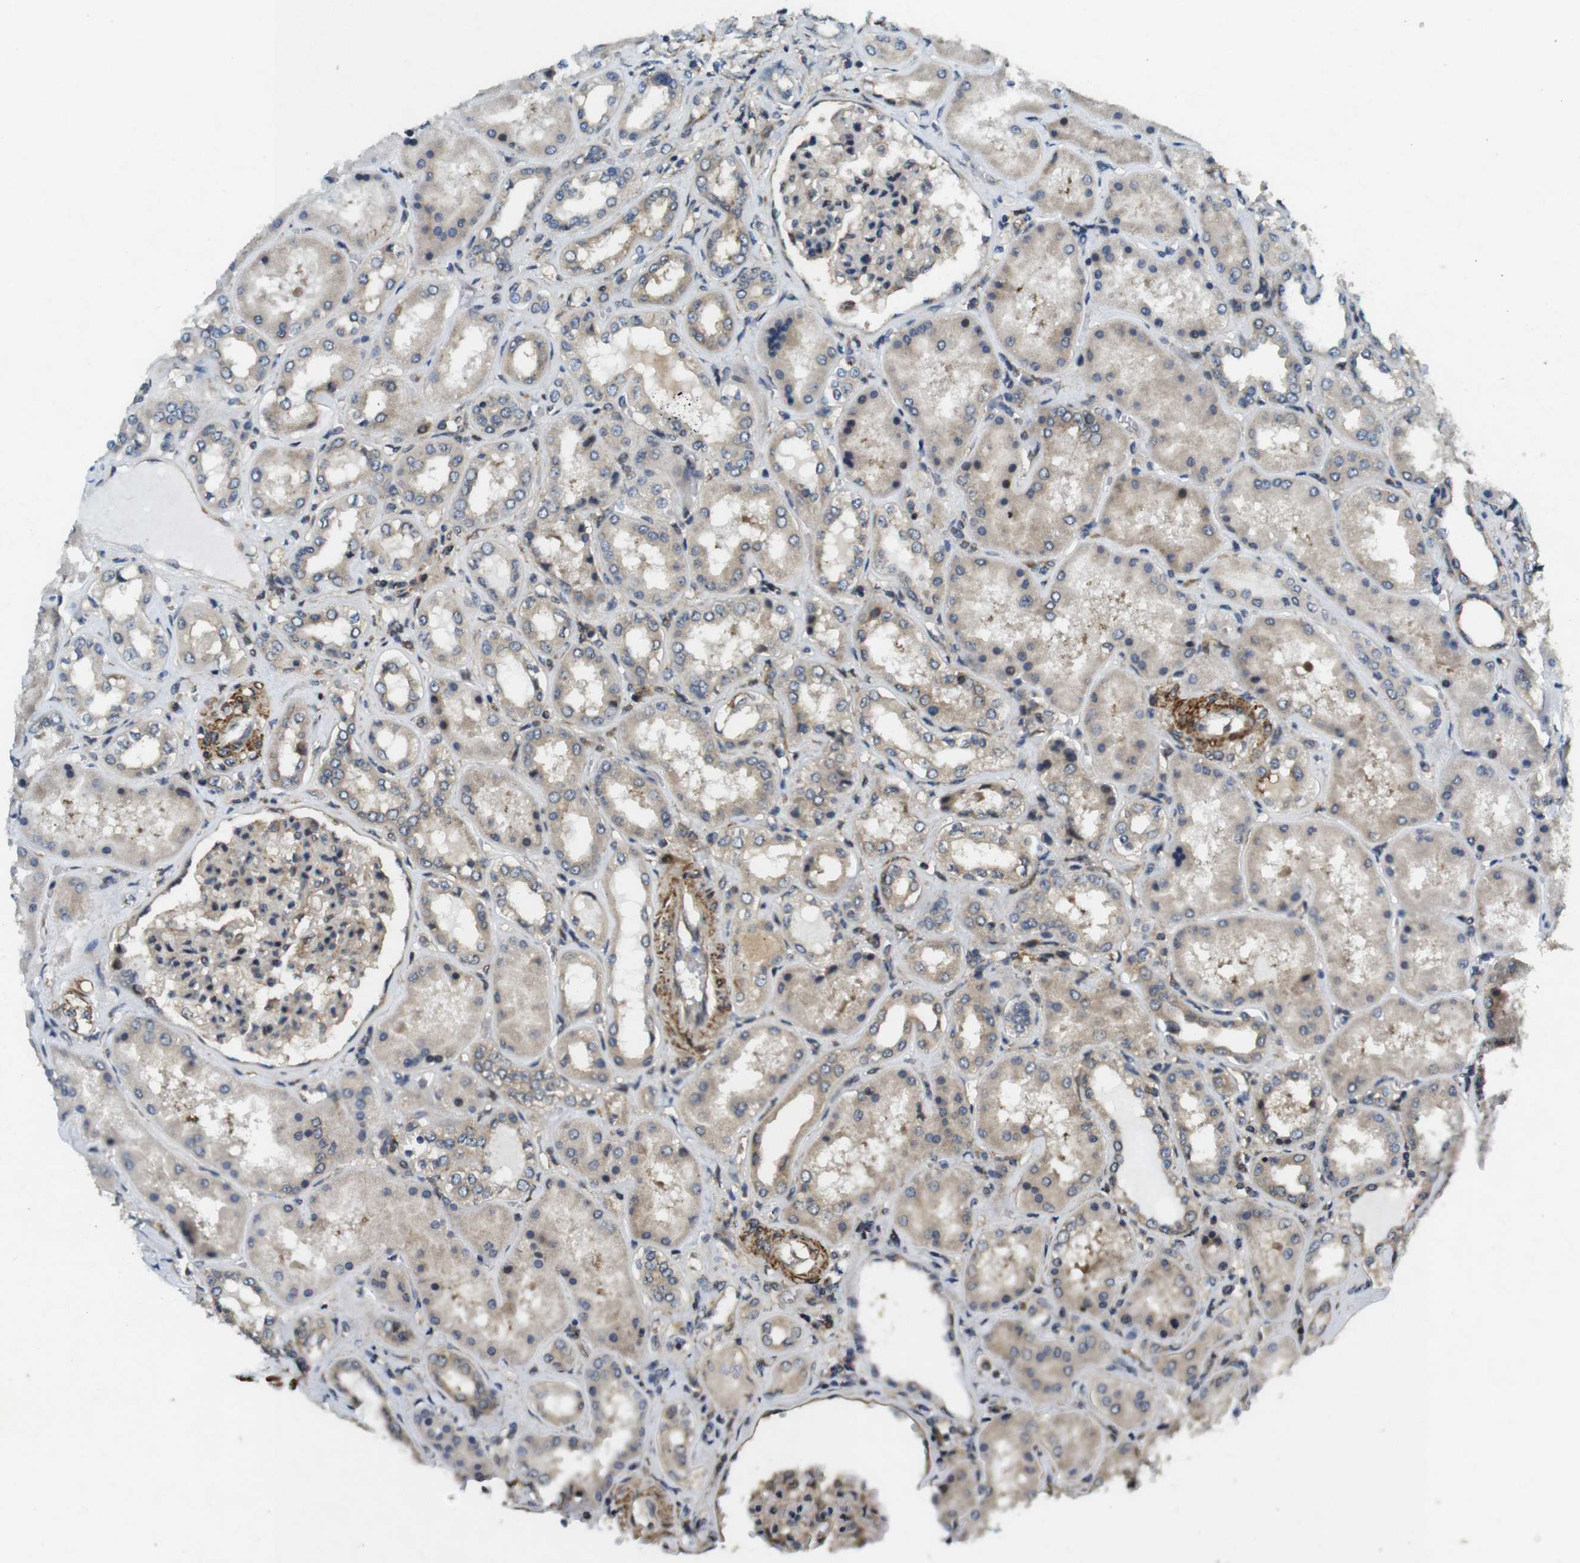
{"staining": {"intensity": "moderate", "quantity": ">75%", "location": "cytoplasmic/membranous"}, "tissue": "kidney", "cell_type": "Cells in glomeruli", "image_type": "normal", "snomed": [{"axis": "morphology", "description": "Normal tissue, NOS"}, {"axis": "topography", "description": "Kidney"}], "caption": "About >75% of cells in glomeruli in benign human kidney exhibit moderate cytoplasmic/membranous protein positivity as visualized by brown immunohistochemical staining.", "gene": "BNIP3", "patient": {"sex": "female", "age": 56}}